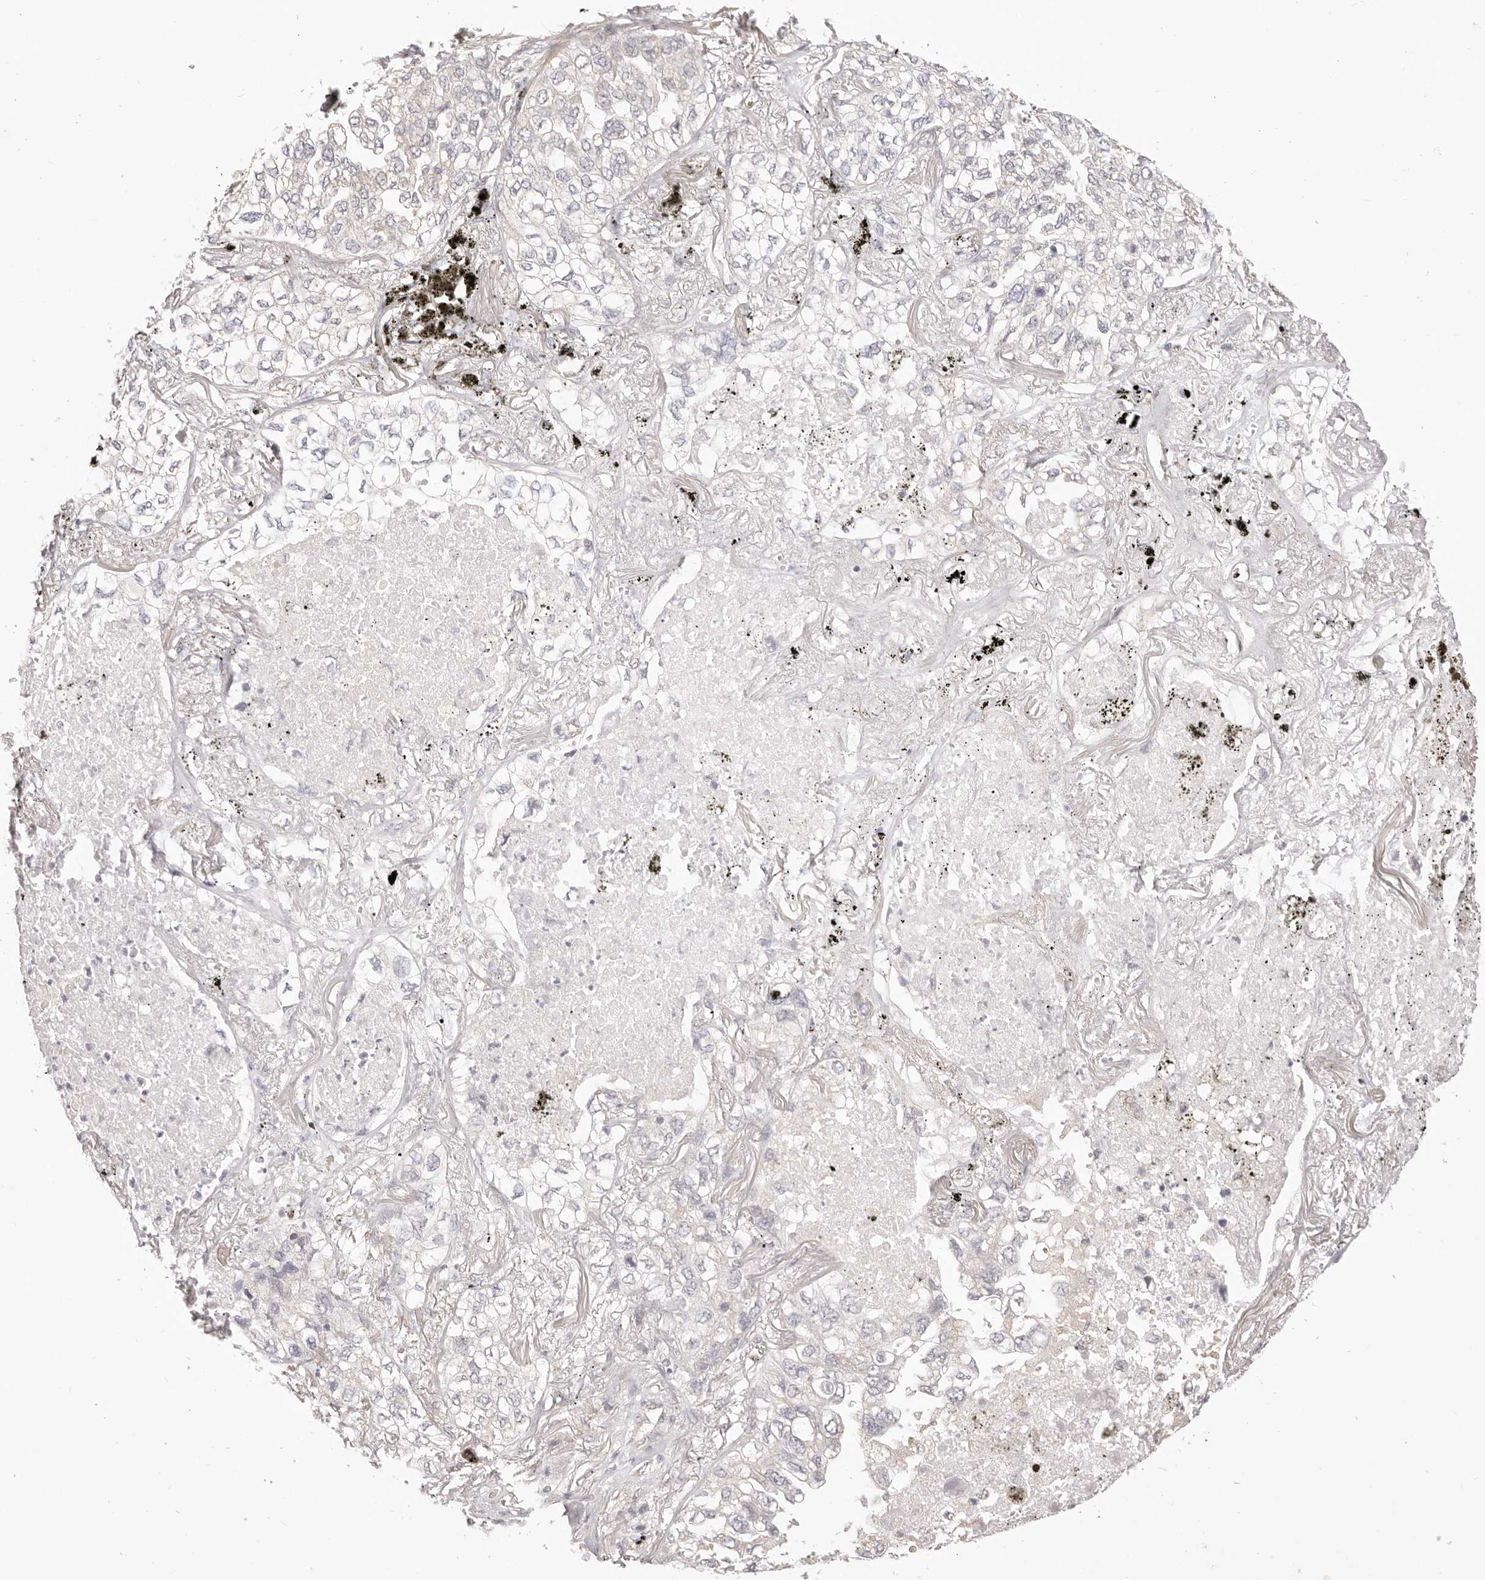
{"staining": {"intensity": "negative", "quantity": "none", "location": "none"}, "tissue": "lung cancer", "cell_type": "Tumor cells", "image_type": "cancer", "snomed": [{"axis": "morphology", "description": "Adenocarcinoma, NOS"}, {"axis": "topography", "description": "Lung"}], "caption": "Tumor cells show no significant protein positivity in adenocarcinoma (lung).", "gene": "KCMF1", "patient": {"sex": "male", "age": 65}}